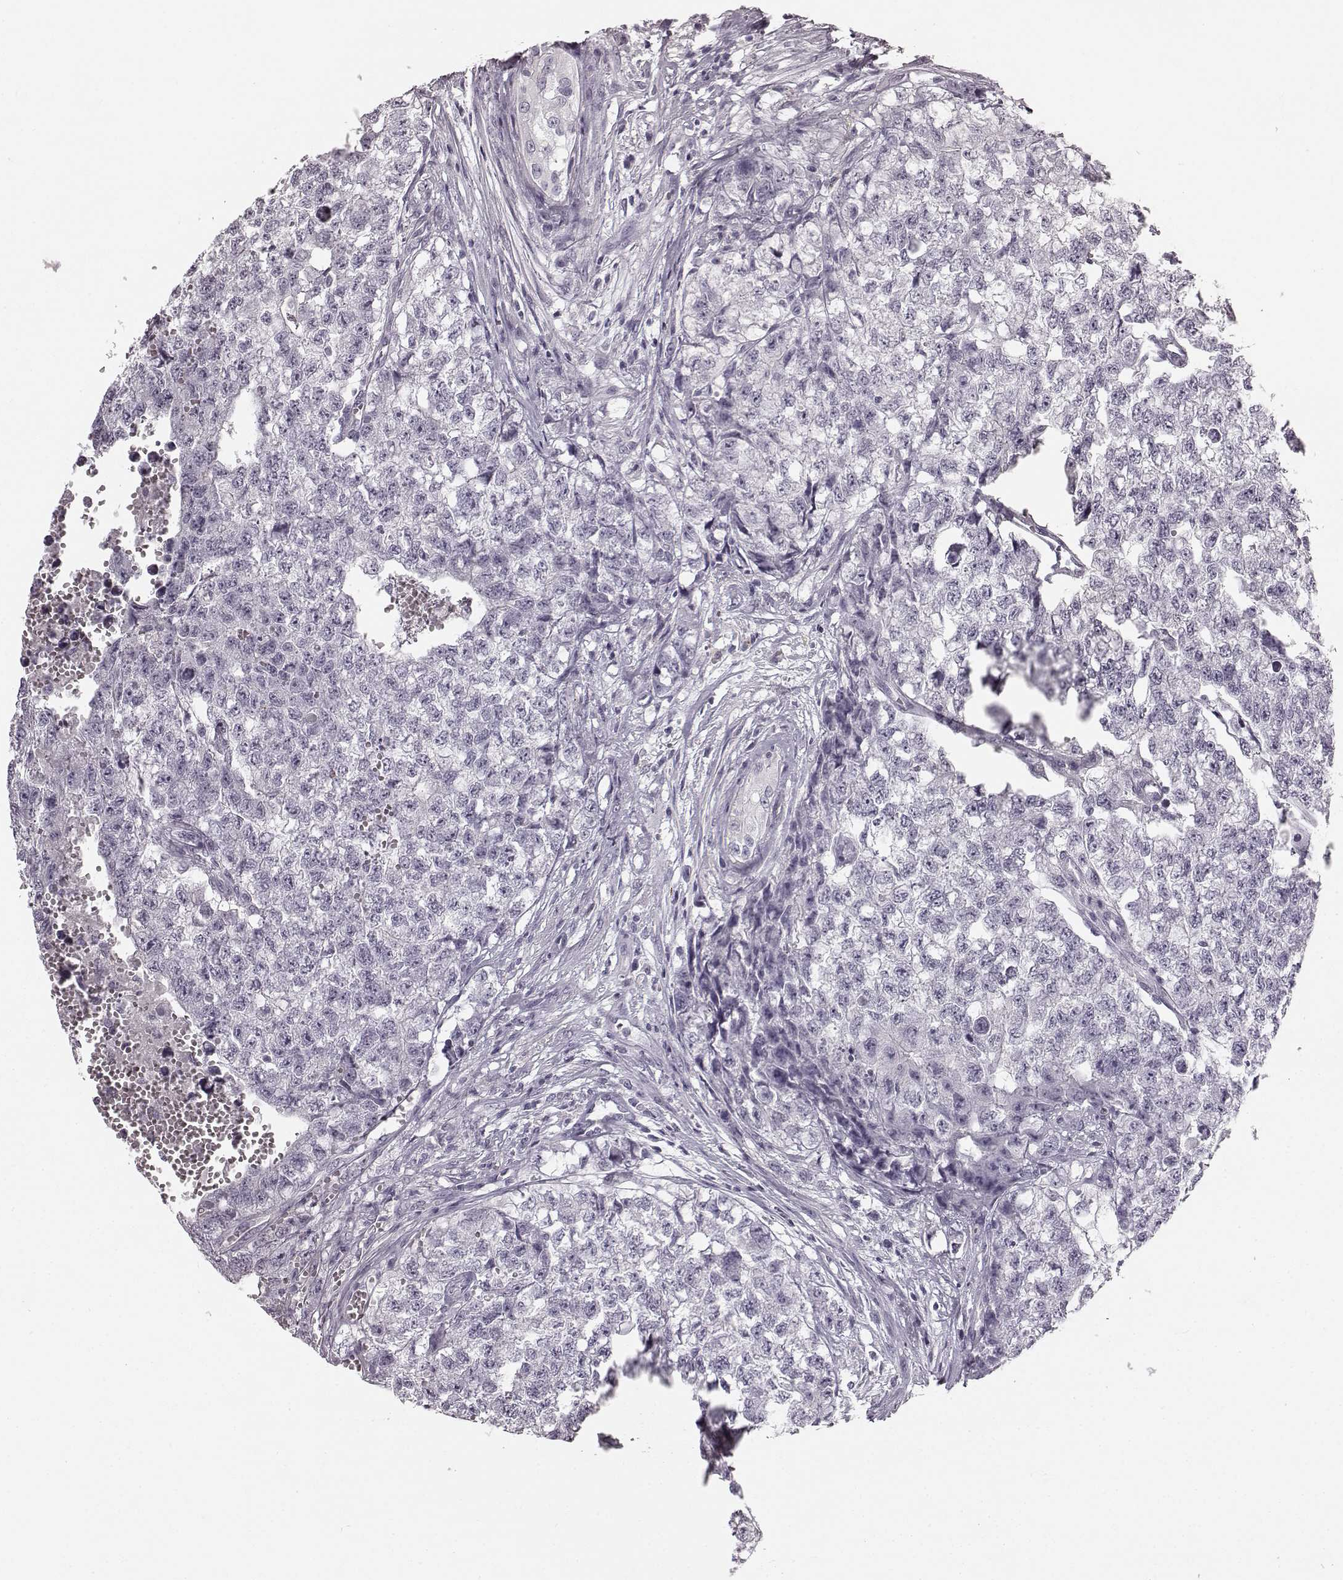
{"staining": {"intensity": "negative", "quantity": "none", "location": "none"}, "tissue": "testis cancer", "cell_type": "Tumor cells", "image_type": "cancer", "snomed": [{"axis": "morphology", "description": "Seminoma, NOS"}, {"axis": "morphology", "description": "Carcinoma, Embryonal, NOS"}, {"axis": "topography", "description": "Testis"}], "caption": "Immunohistochemistry (IHC) of testis cancer (seminoma) displays no positivity in tumor cells. The staining is performed using DAB (3,3'-diaminobenzidine) brown chromogen with nuclei counter-stained in using hematoxylin.", "gene": "TMPRSS15", "patient": {"sex": "male", "age": 22}}